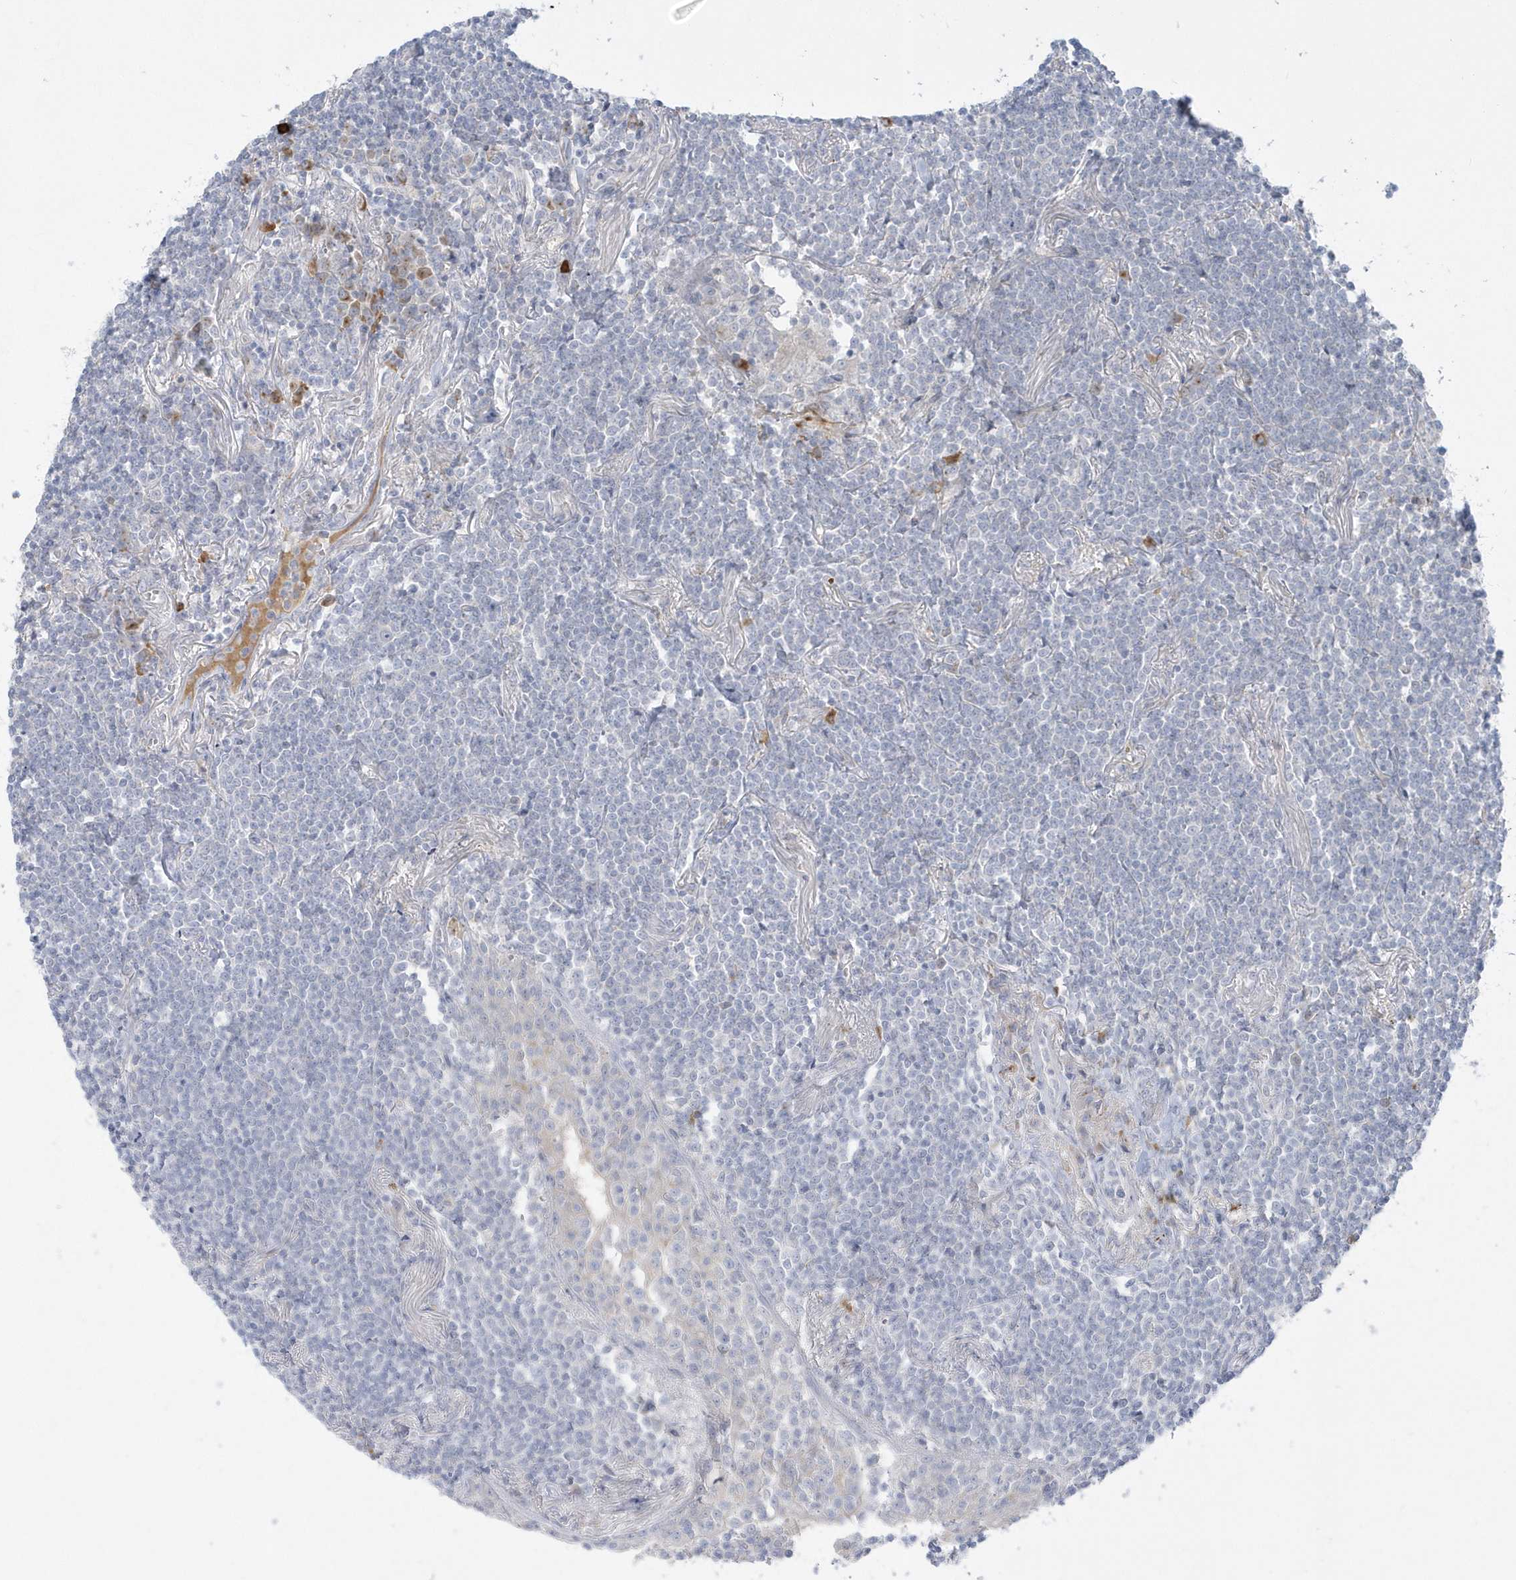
{"staining": {"intensity": "negative", "quantity": "none", "location": "none"}, "tissue": "lymphoma", "cell_type": "Tumor cells", "image_type": "cancer", "snomed": [{"axis": "morphology", "description": "Malignant lymphoma, non-Hodgkin's type, Low grade"}, {"axis": "topography", "description": "Lung"}], "caption": "Tumor cells show no significant staining in lymphoma.", "gene": "SEMA3D", "patient": {"sex": "female", "age": 71}}